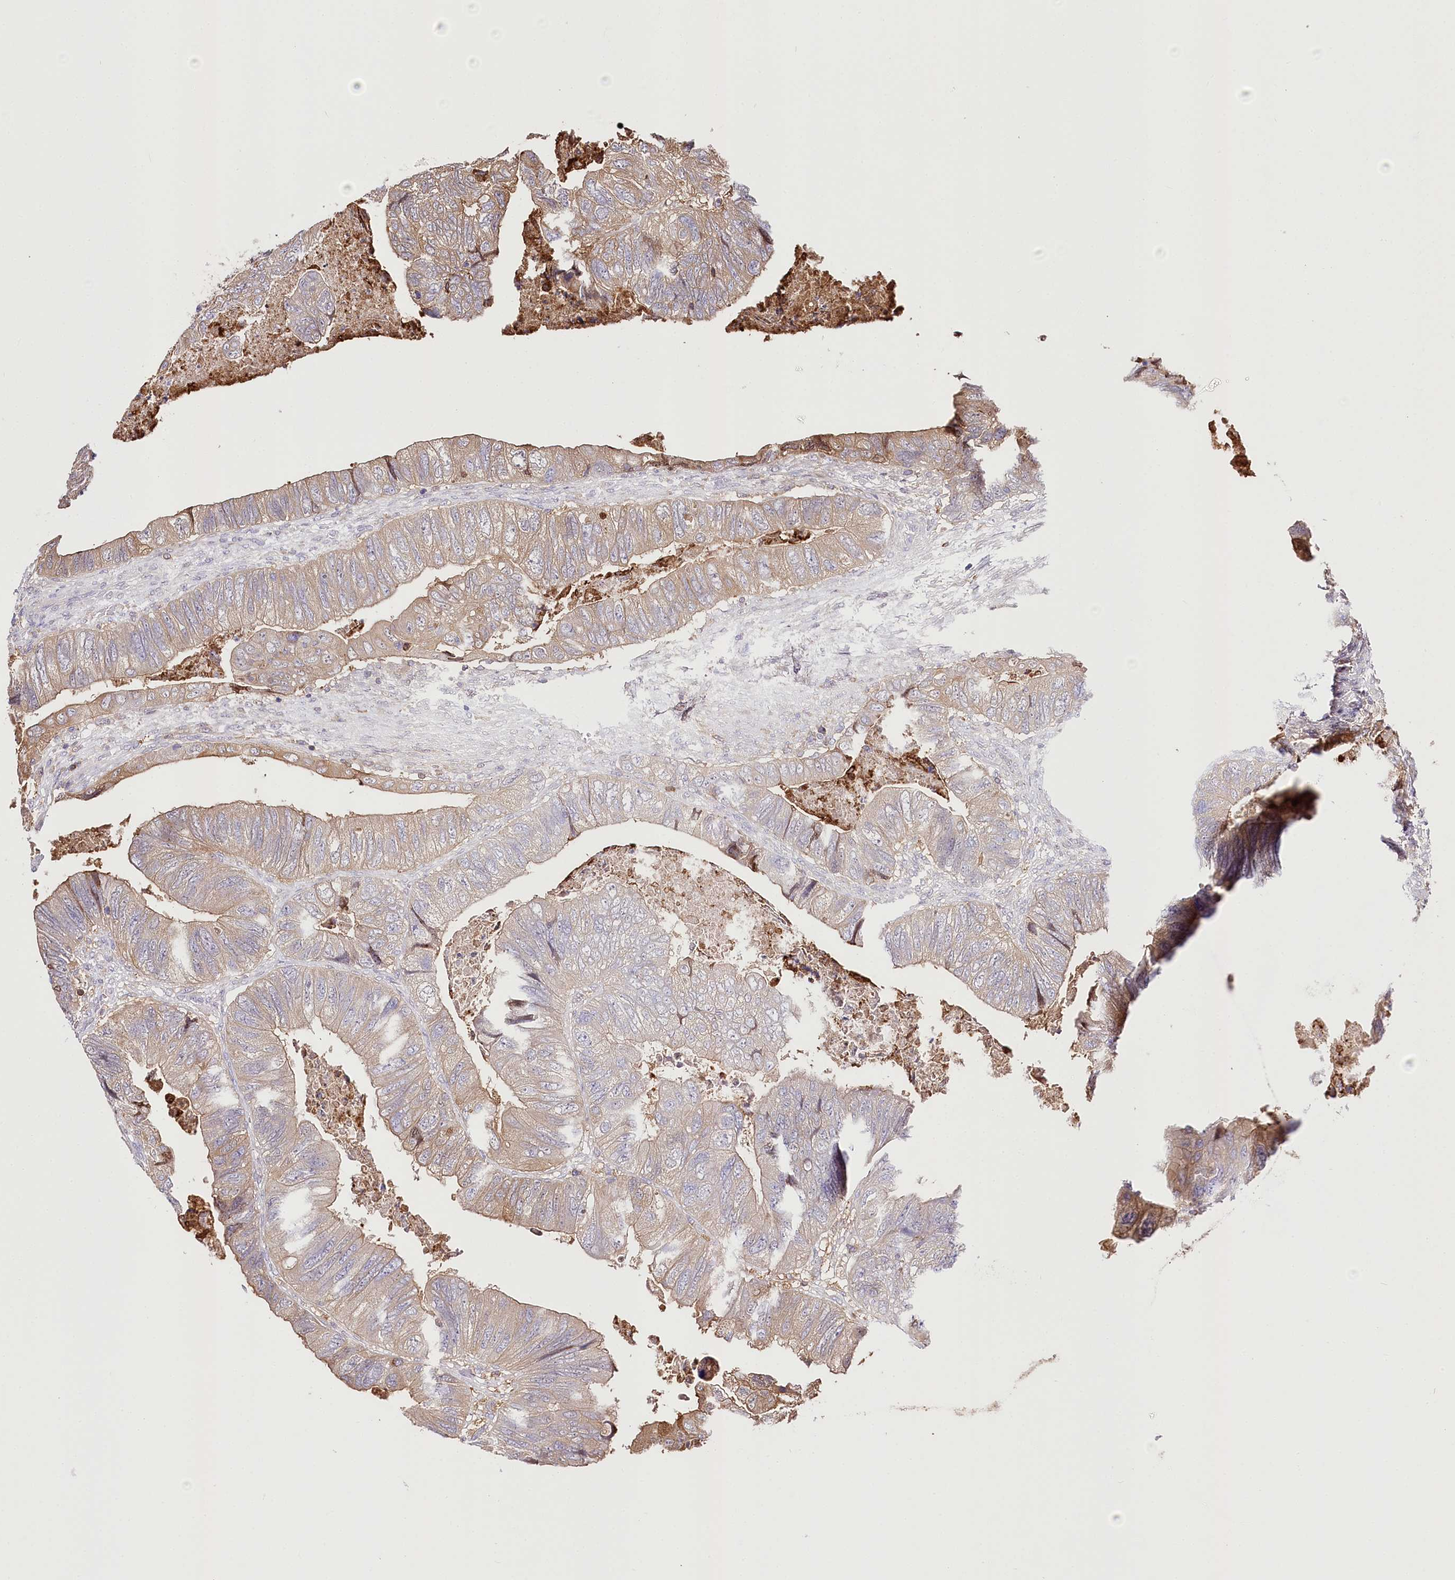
{"staining": {"intensity": "moderate", "quantity": "<25%", "location": "cytoplasmic/membranous"}, "tissue": "colorectal cancer", "cell_type": "Tumor cells", "image_type": "cancer", "snomed": [{"axis": "morphology", "description": "Adenocarcinoma, NOS"}, {"axis": "topography", "description": "Rectum"}], "caption": "There is low levels of moderate cytoplasmic/membranous staining in tumor cells of colorectal cancer, as demonstrated by immunohistochemical staining (brown color).", "gene": "UGP2", "patient": {"sex": "male", "age": 63}}